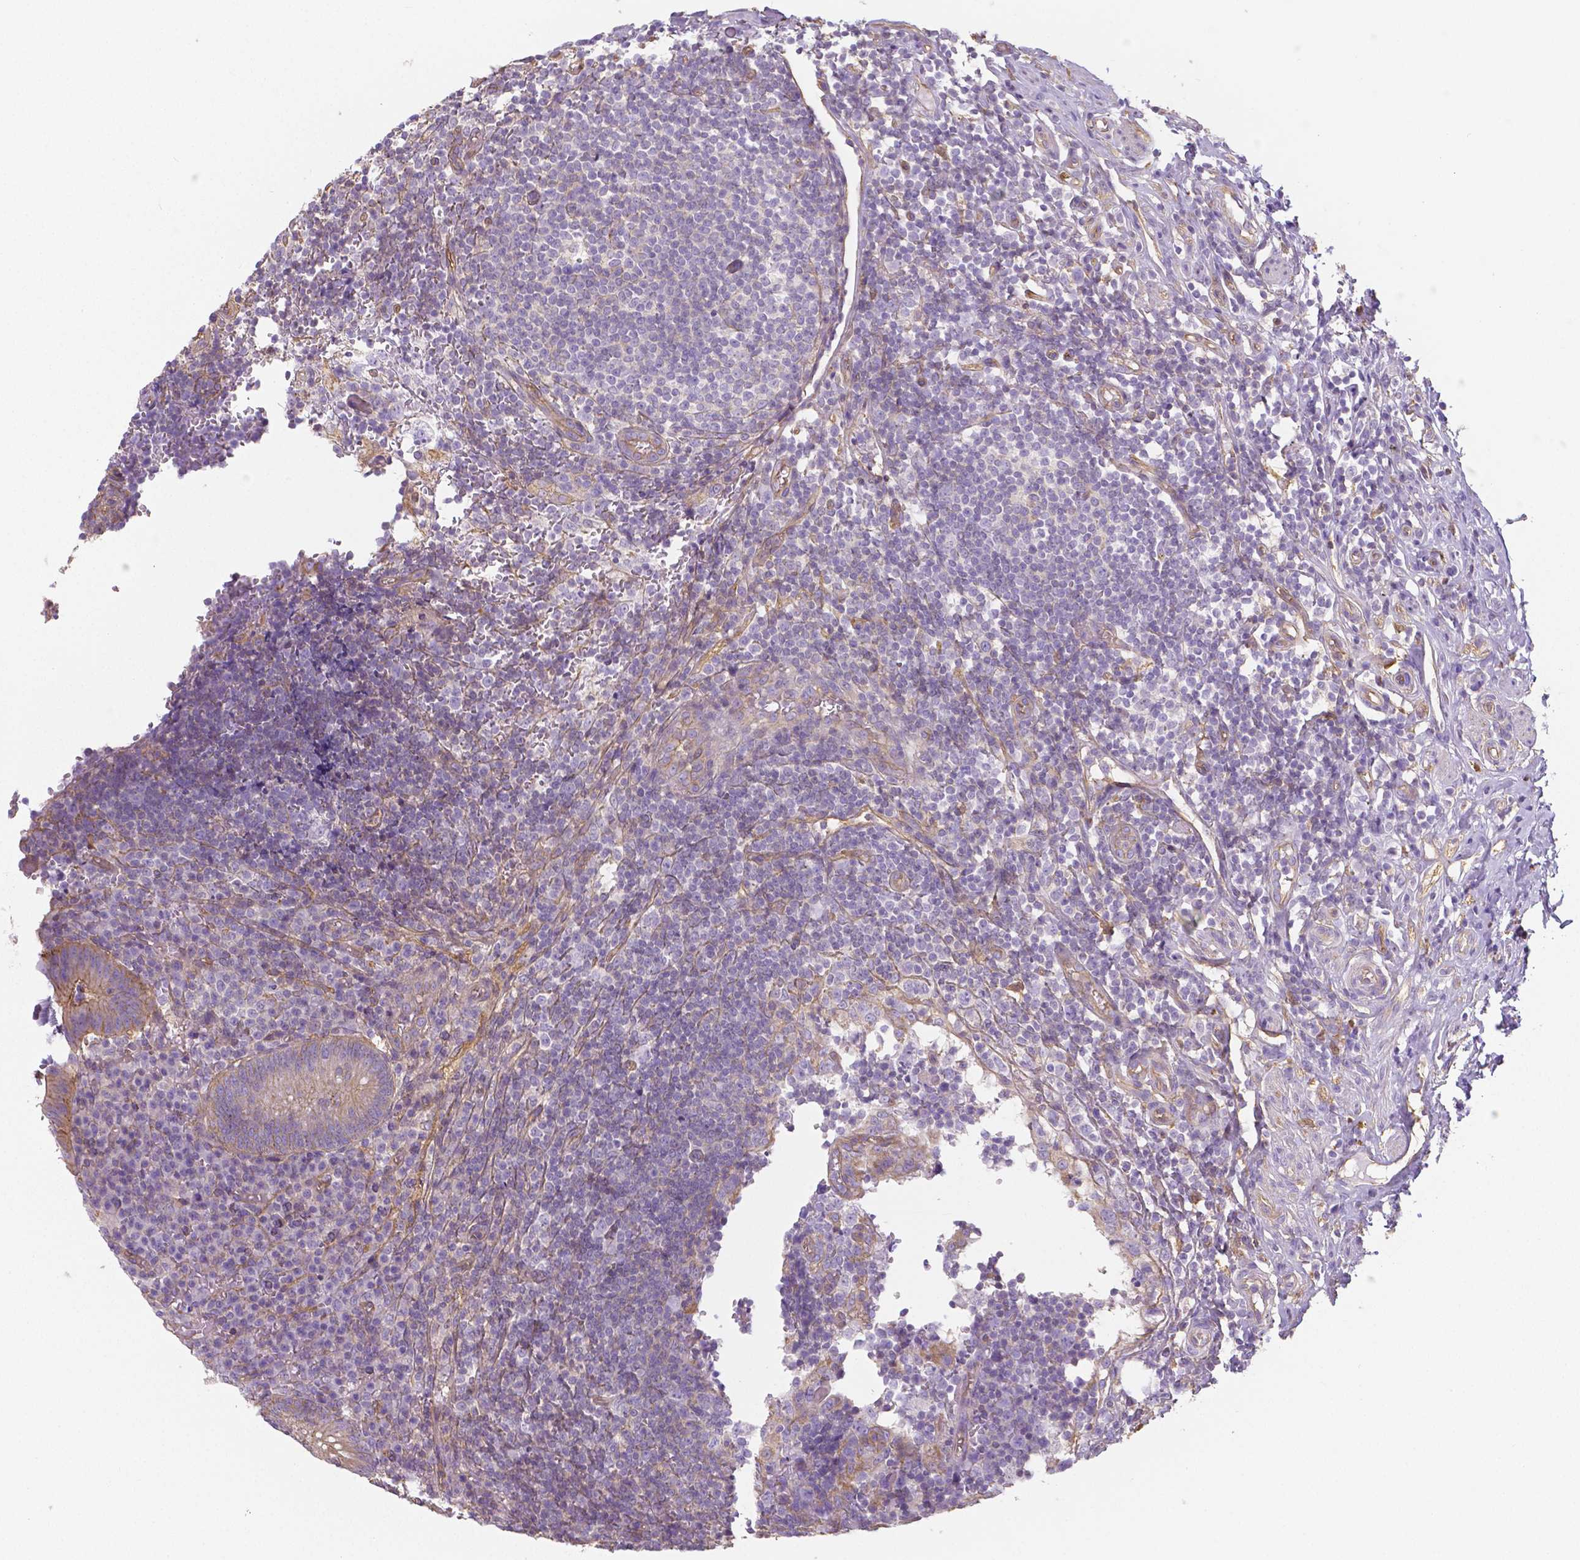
{"staining": {"intensity": "moderate", "quantity": "25%-75%", "location": "cytoplasmic/membranous"}, "tissue": "appendix", "cell_type": "Glandular cells", "image_type": "normal", "snomed": [{"axis": "morphology", "description": "Normal tissue, NOS"}, {"axis": "topography", "description": "Appendix"}], "caption": "A brown stain labels moderate cytoplasmic/membranous positivity of a protein in glandular cells of normal human appendix.", "gene": "CRMP1", "patient": {"sex": "male", "age": 18}}